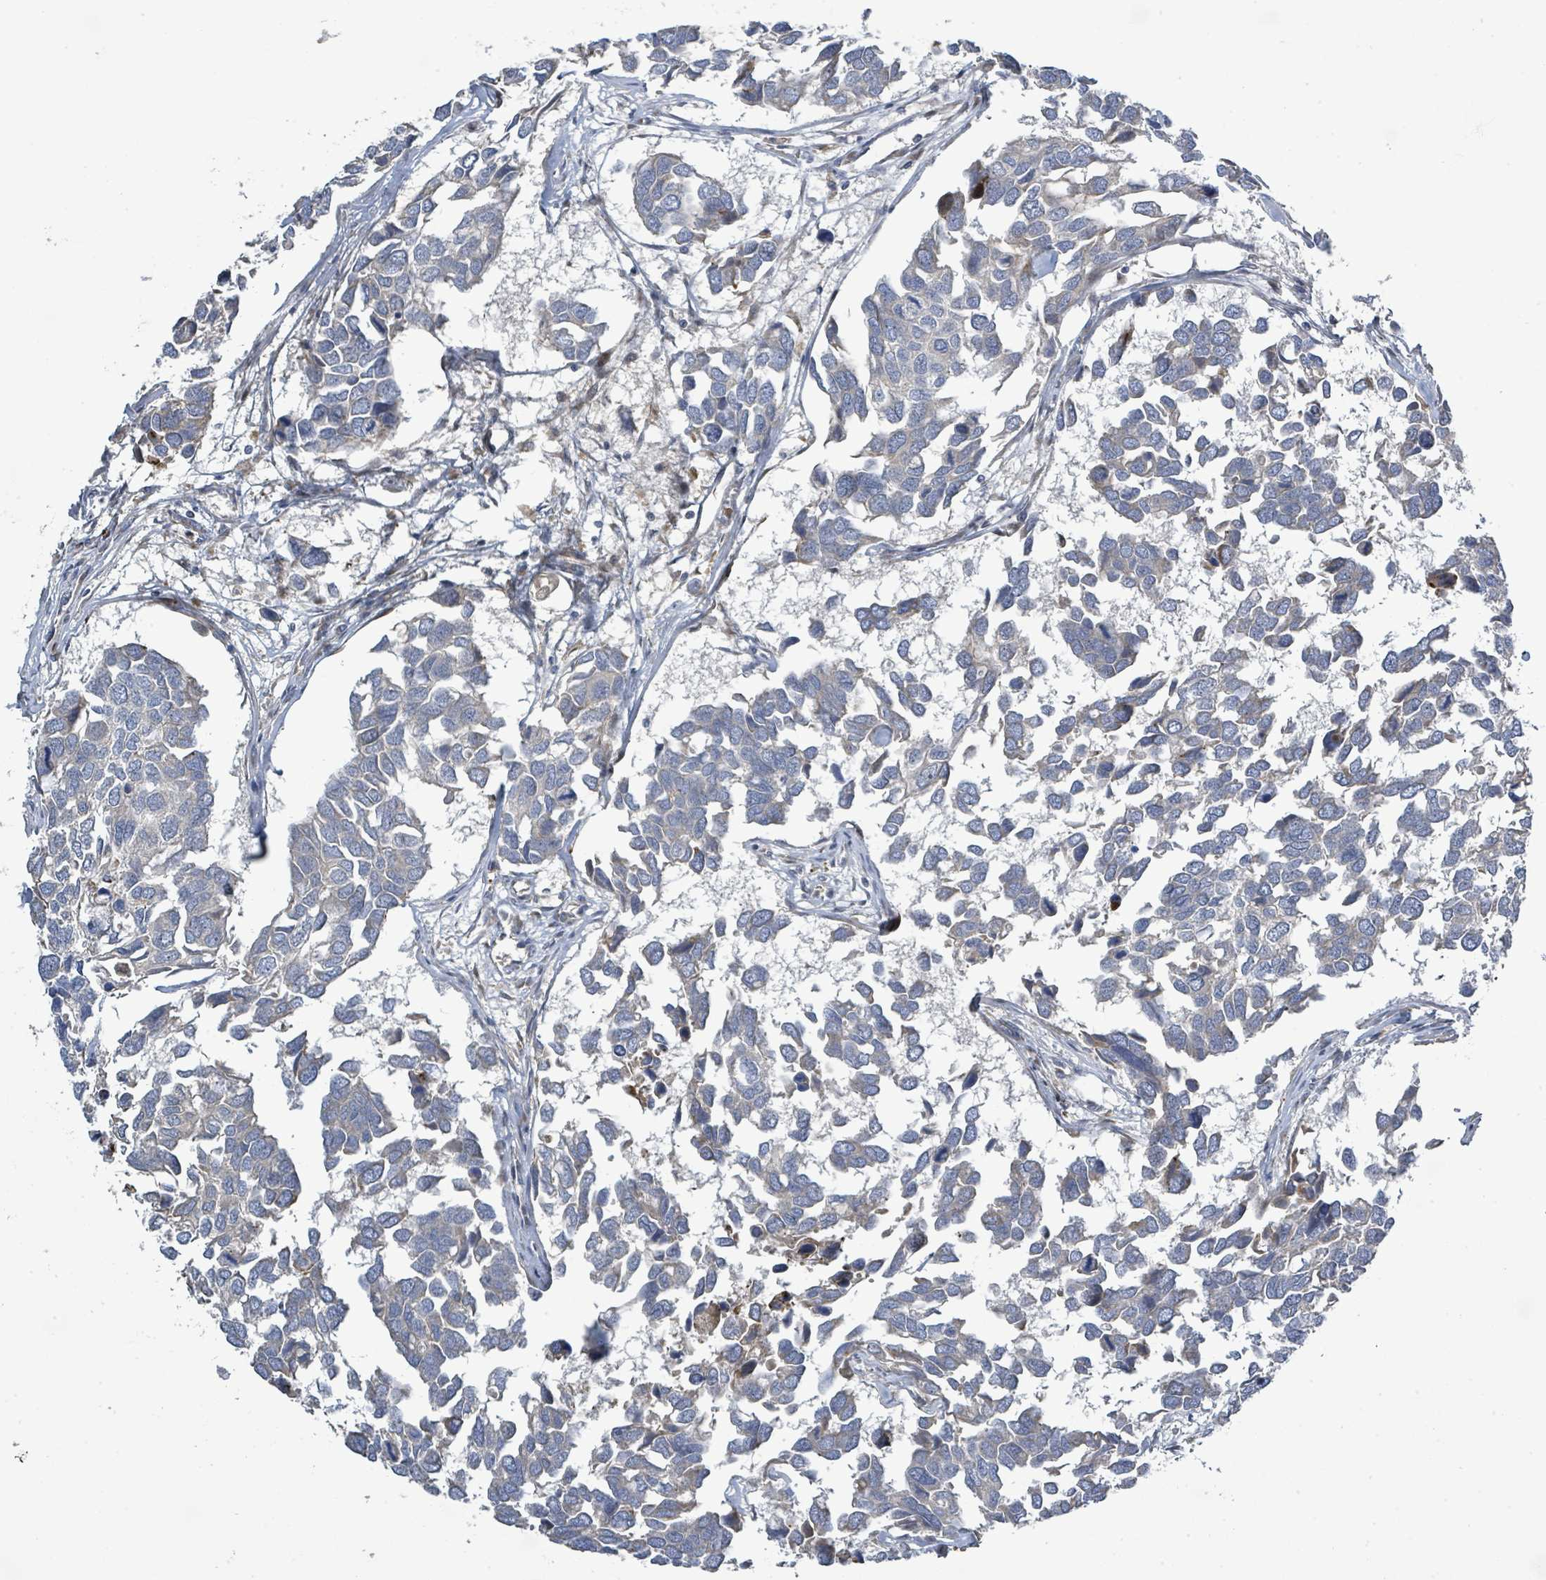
{"staining": {"intensity": "weak", "quantity": "<25%", "location": "cytoplasmic/membranous"}, "tissue": "breast cancer", "cell_type": "Tumor cells", "image_type": "cancer", "snomed": [{"axis": "morphology", "description": "Duct carcinoma"}, {"axis": "topography", "description": "Breast"}], "caption": "DAB (3,3'-diaminobenzidine) immunohistochemical staining of human breast cancer shows no significant staining in tumor cells.", "gene": "CFAP210", "patient": {"sex": "female", "age": 83}}